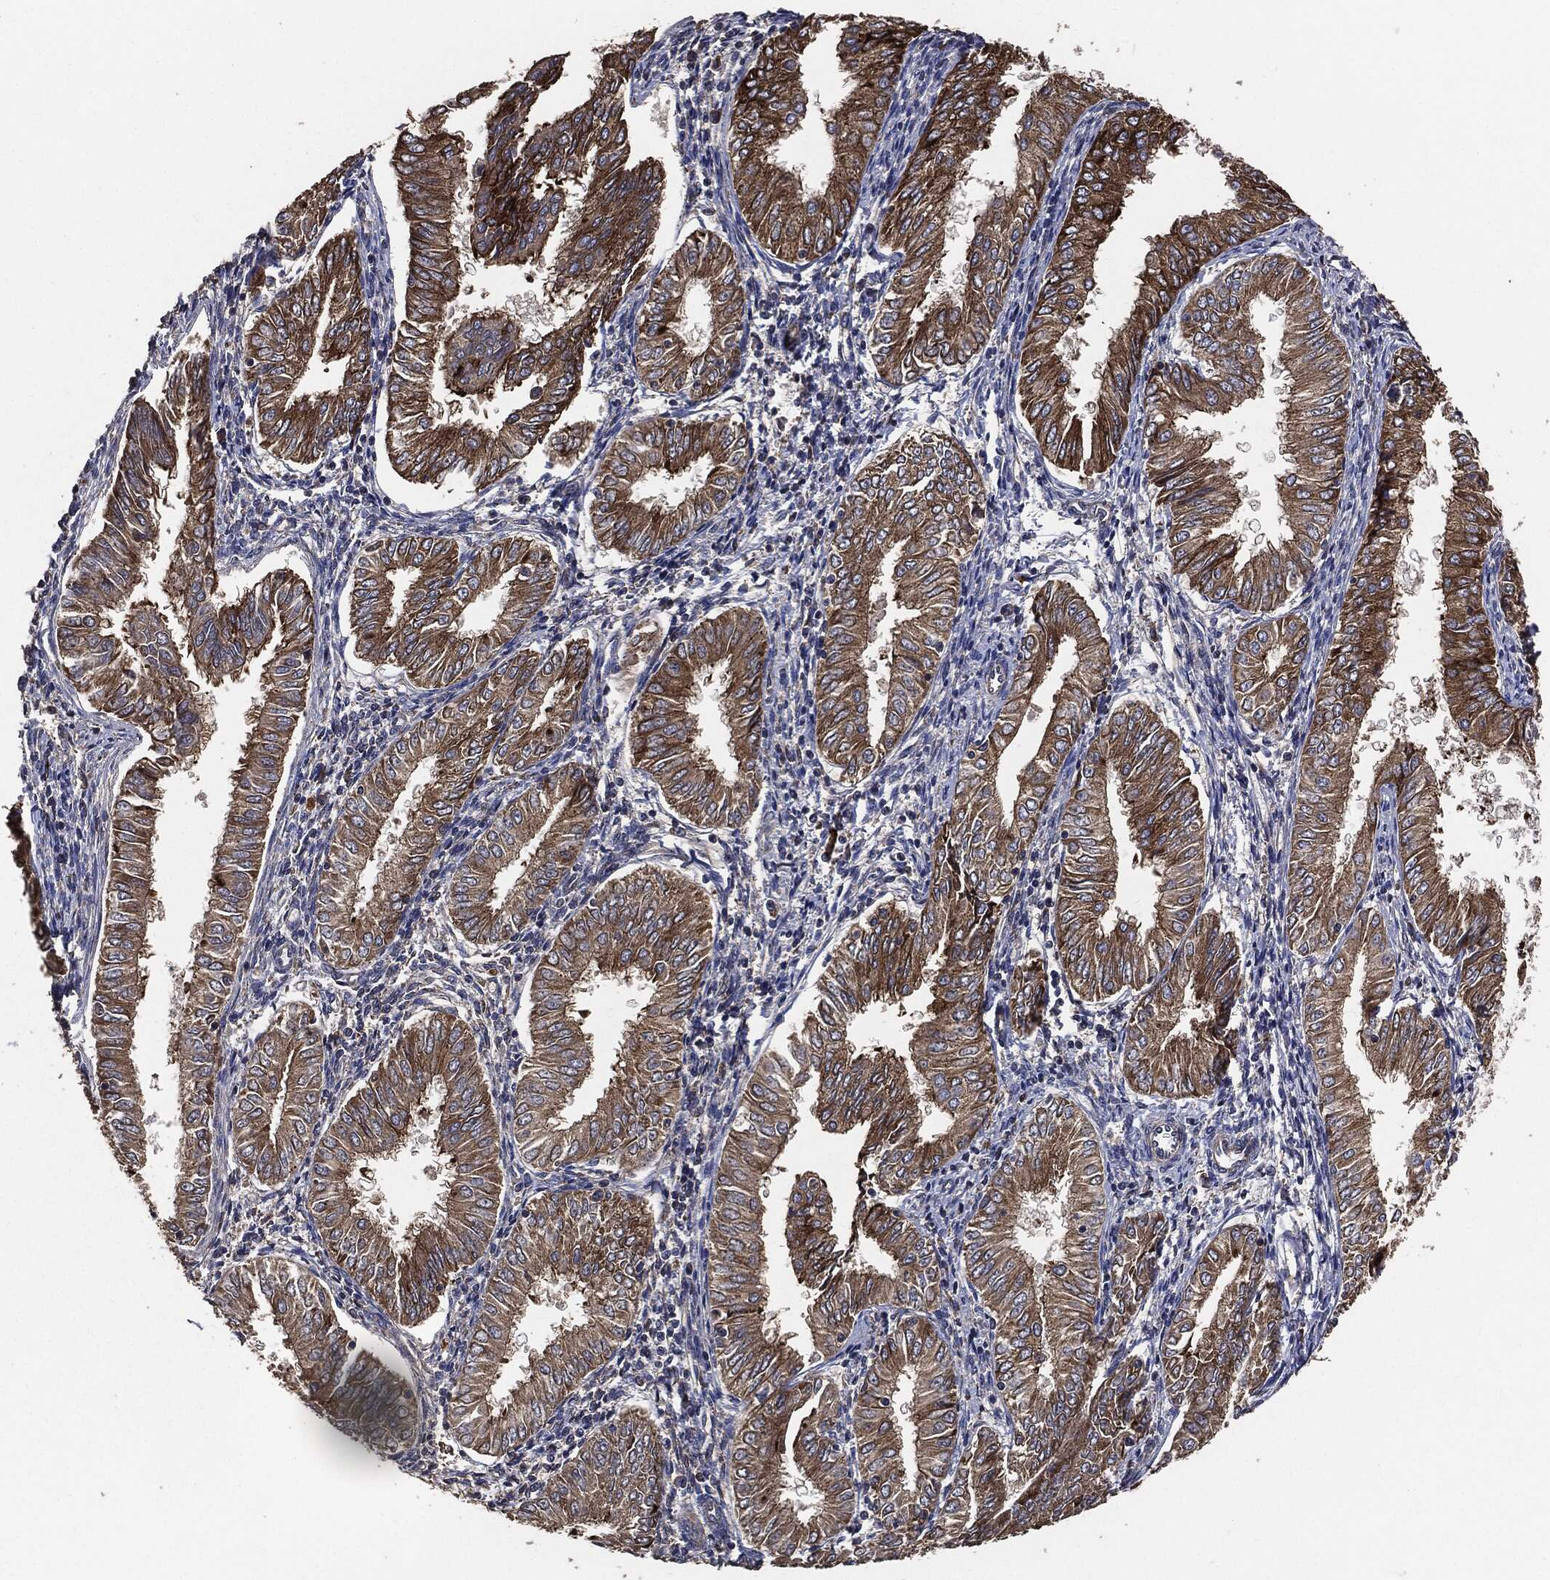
{"staining": {"intensity": "strong", "quantity": "25%-75%", "location": "cytoplasmic/membranous"}, "tissue": "endometrial cancer", "cell_type": "Tumor cells", "image_type": "cancer", "snomed": [{"axis": "morphology", "description": "Adenocarcinoma, NOS"}, {"axis": "topography", "description": "Endometrium"}], "caption": "Endometrial cancer (adenocarcinoma) stained with immunohistochemistry demonstrates strong cytoplasmic/membranous staining in approximately 25%-75% of tumor cells.", "gene": "STK3", "patient": {"sex": "female", "age": 53}}